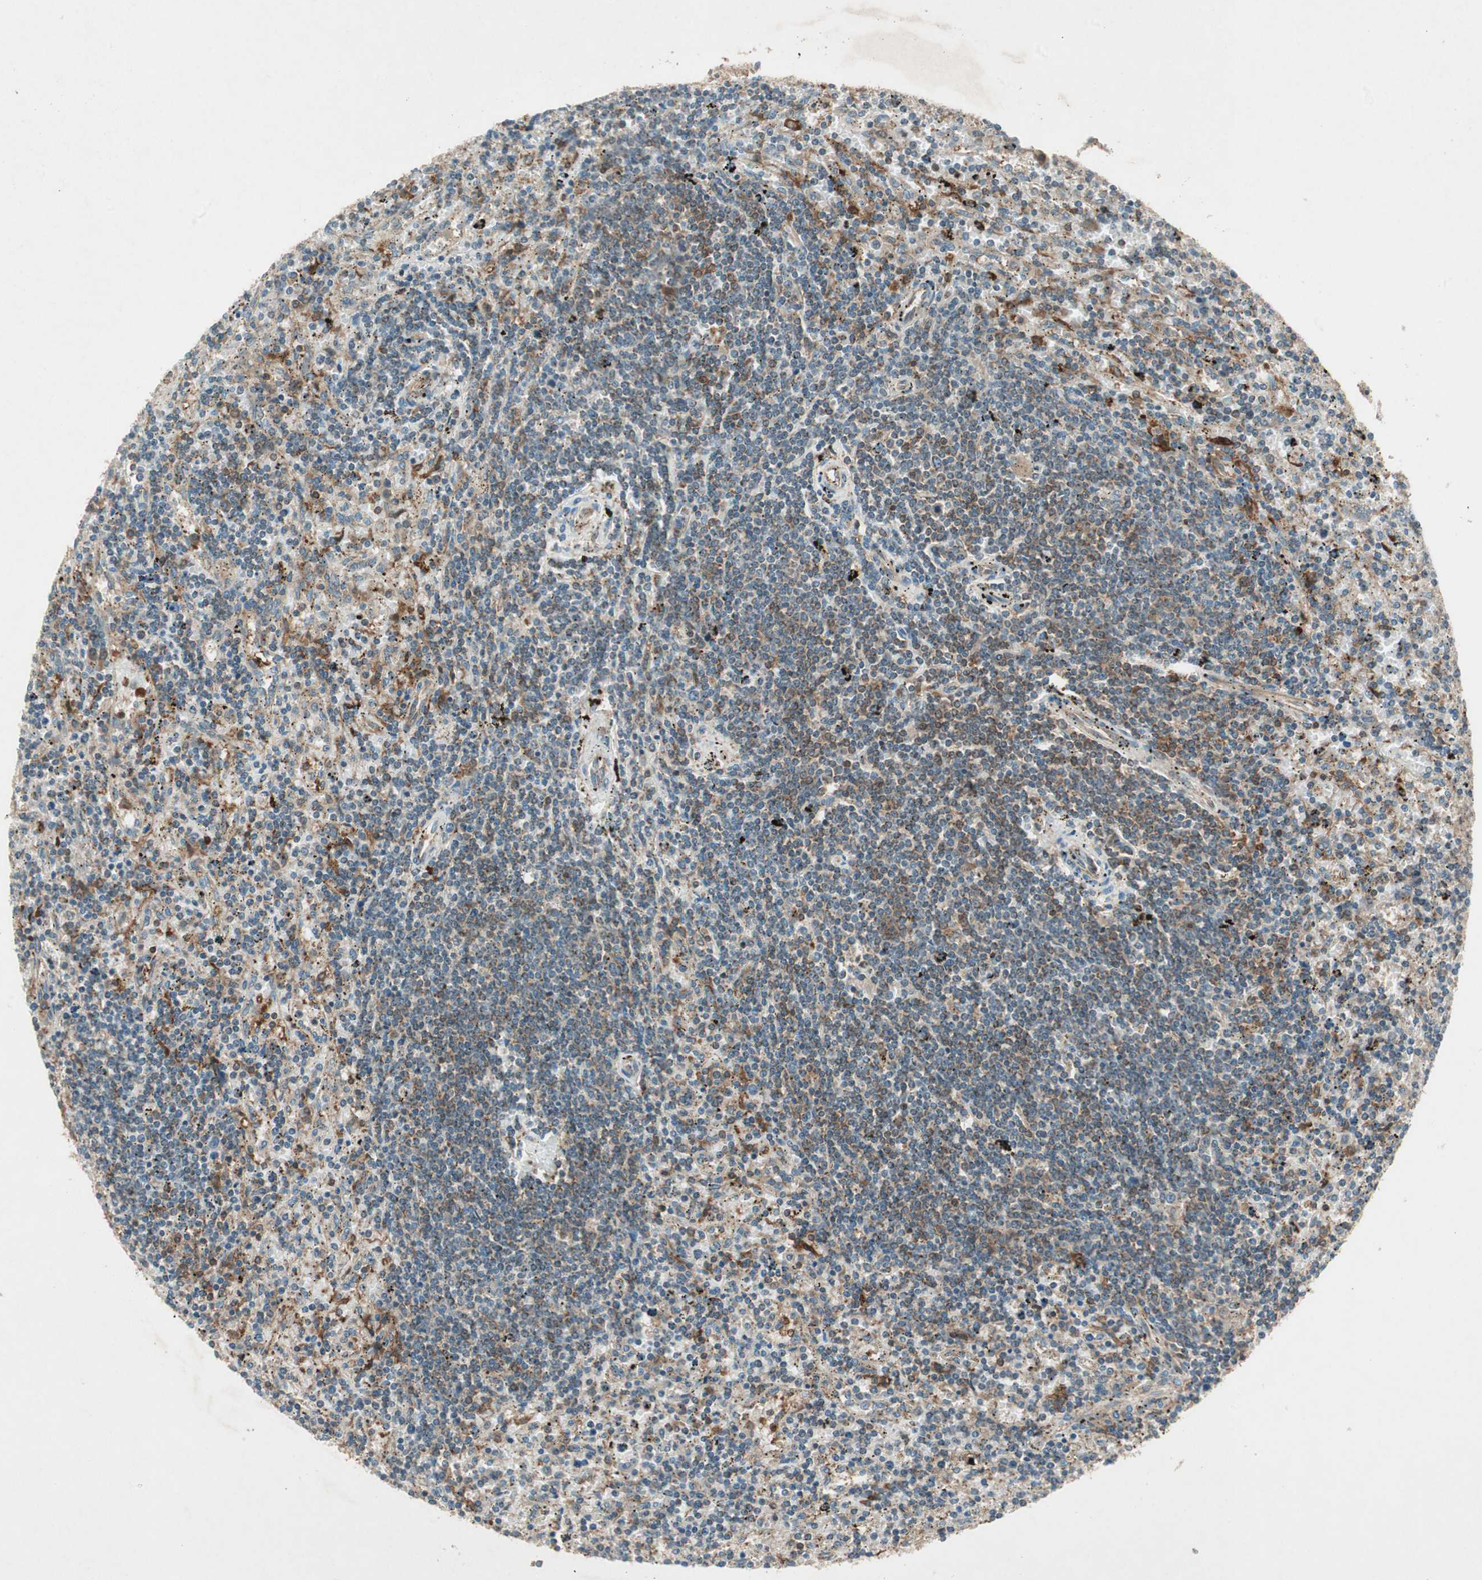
{"staining": {"intensity": "moderate", "quantity": "25%-75%", "location": "cytoplasmic/membranous"}, "tissue": "lymphoma", "cell_type": "Tumor cells", "image_type": "cancer", "snomed": [{"axis": "morphology", "description": "Malignant lymphoma, non-Hodgkin's type, Low grade"}, {"axis": "topography", "description": "Spleen"}], "caption": "About 25%-75% of tumor cells in lymphoma display moderate cytoplasmic/membranous protein staining as visualized by brown immunohistochemical staining.", "gene": "CHADL", "patient": {"sex": "male", "age": 76}}